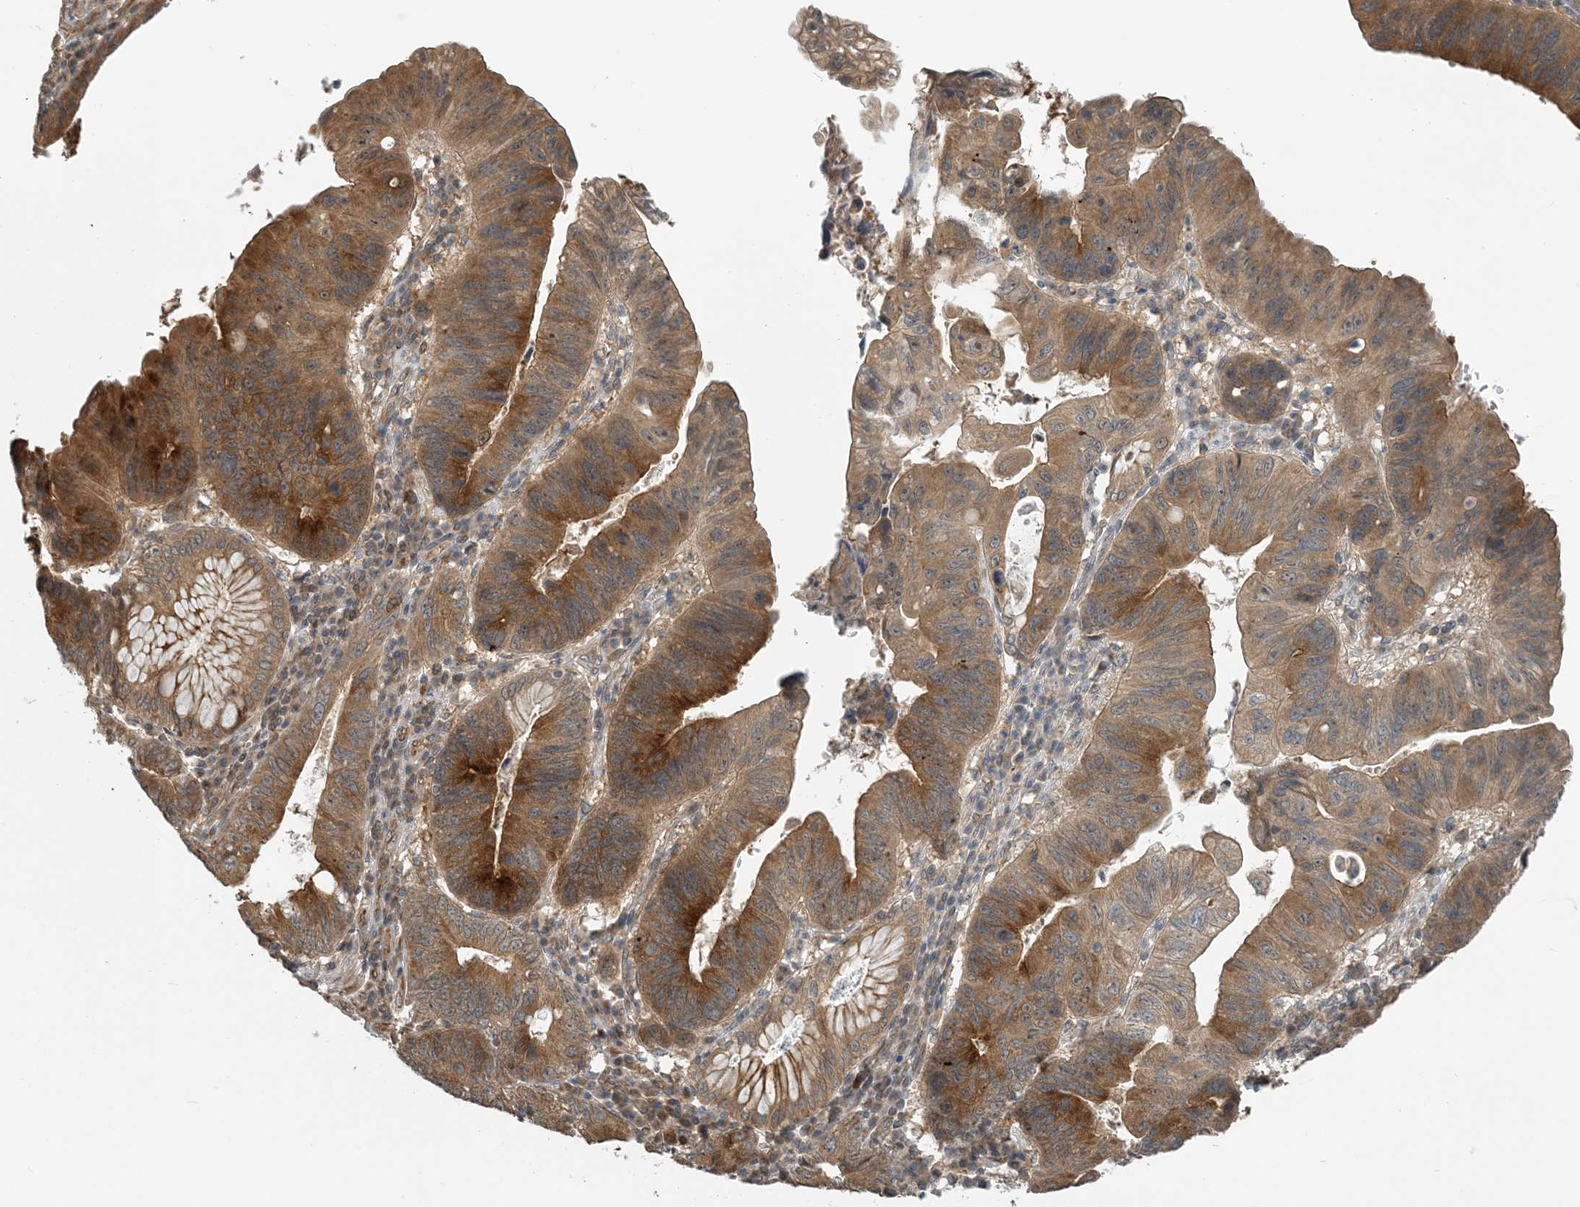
{"staining": {"intensity": "moderate", "quantity": ">75%", "location": "cytoplasmic/membranous"}, "tissue": "stomach cancer", "cell_type": "Tumor cells", "image_type": "cancer", "snomed": [{"axis": "morphology", "description": "Adenocarcinoma, NOS"}, {"axis": "topography", "description": "Stomach"}], "caption": "Protein staining reveals moderate cytoplasmic/membranous expression in approximately >75% of tumor cells in stomach adenocarcinoma. The protein is stained brown, and the nuclei are stained in blue (DAB IHC with brightfield microscopy, high magnification).", "gene": "ZBTB3", "patient": {"sex": "male", "age": 59}}